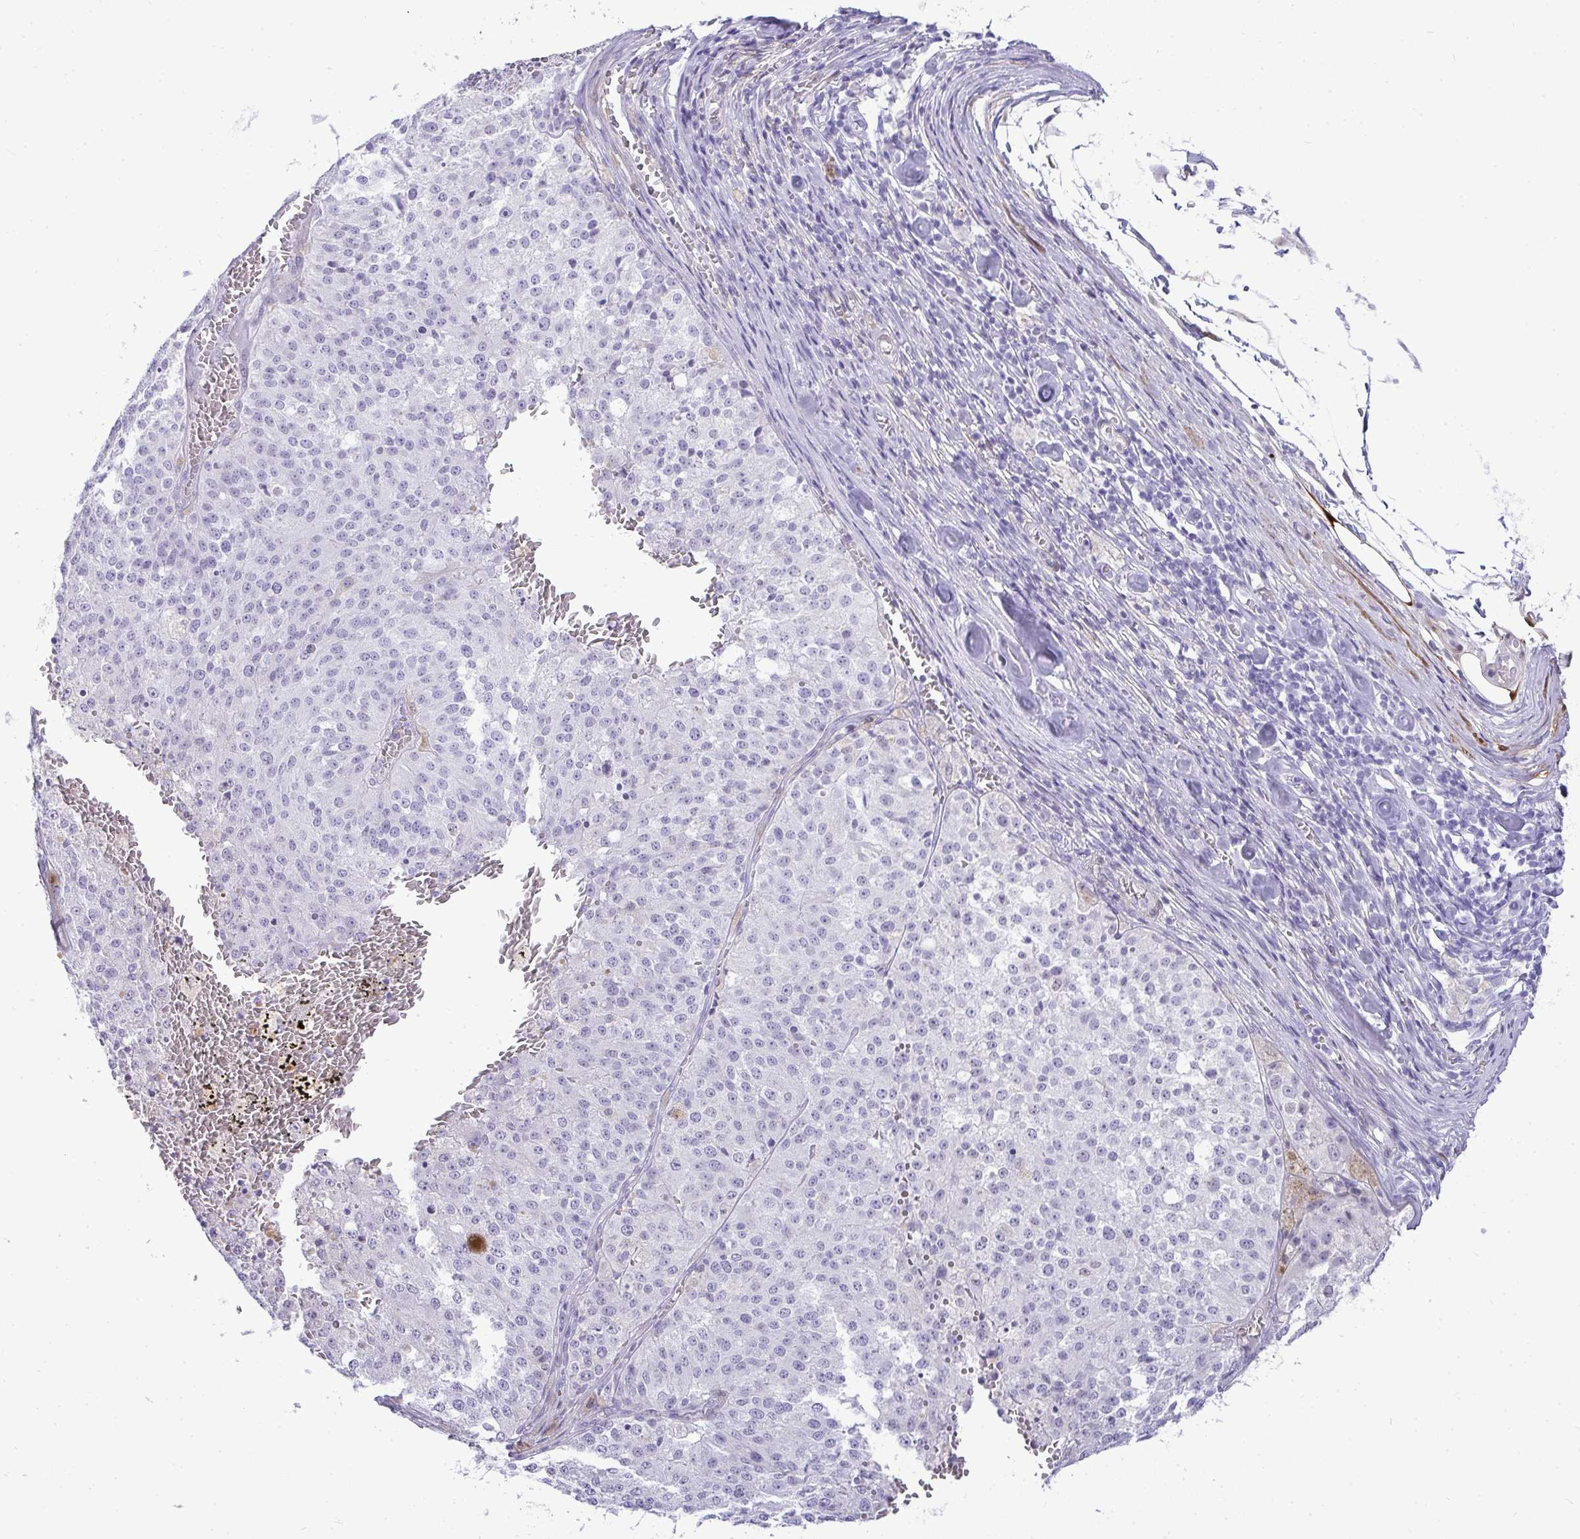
{"staining": {"intensity": "negative", "quantity": "none", "location": "none"}, "tissue": "melanoma", "cell_type": "Tumor cells", "image_type": "cancer", "snomed": [{"axis": "morphology", "description": "Malignant melanoma, Metastatic site"}, {"axis": "topography", "description": "Lymph node"}], "caption": "A photomicrograph of malignant melanoma (metastatic site) stained for a protein displays no brown staining in tumor cells.", "gene": "HSPB6", "patient": {"sex": "female", "age": 64}}